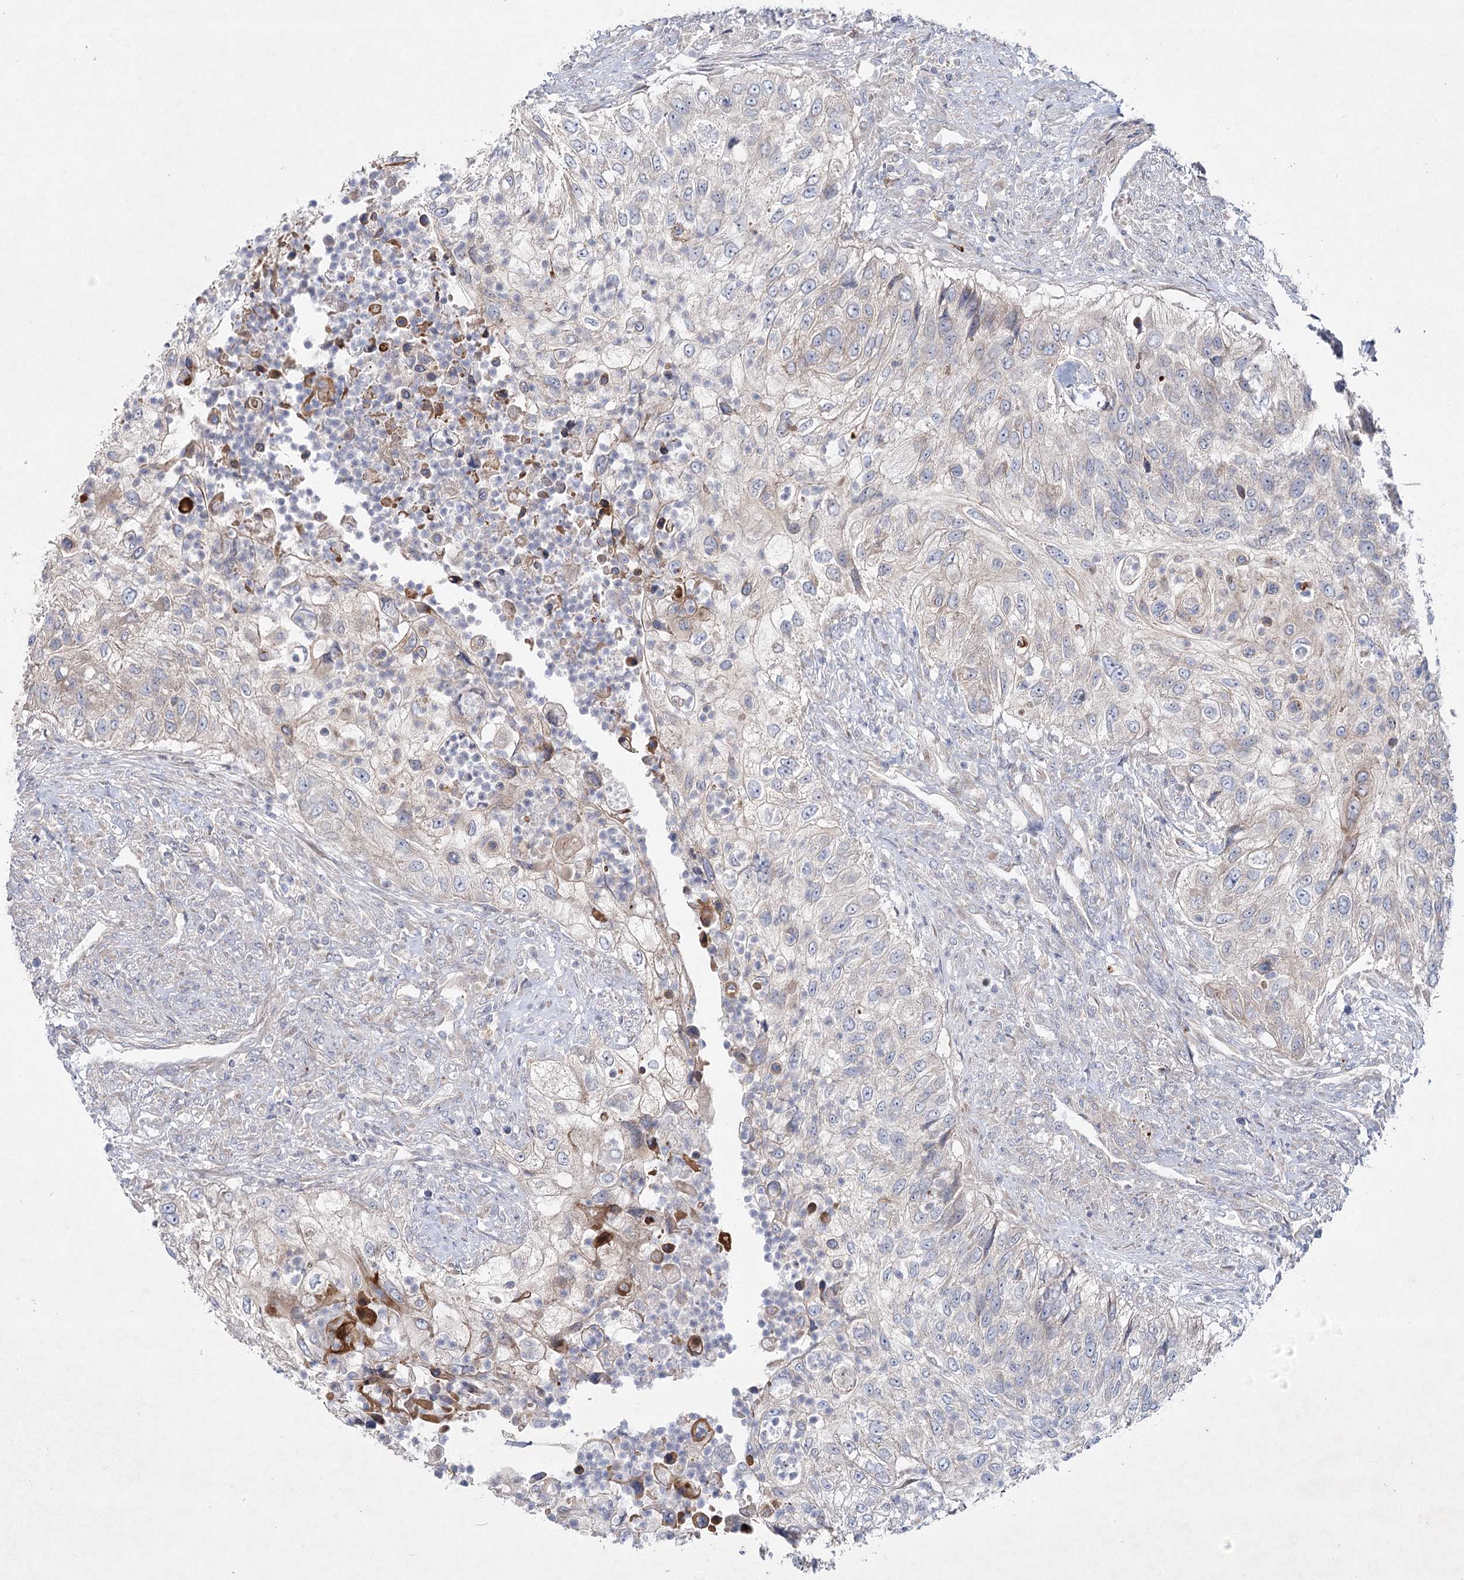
{"staining": {"intensity": "negative", "quantity": "none", "location": "none"}, "tissue": "urothelial cancer", "cell_type": "Tumor cells", "image_type": "cancer", "snomed": [{"axis": "morphology", "description": "Urothelial carcinoma, High grade"}, {"axis": "topography", "description": "Urinary bladder"}], "caption": "Urothelial cancer was stained to show a protein in brown. There is no significant staining in tumor cells.", "gene": "SH3BP5L", "patient": {"sex": "female", "age": 60}}